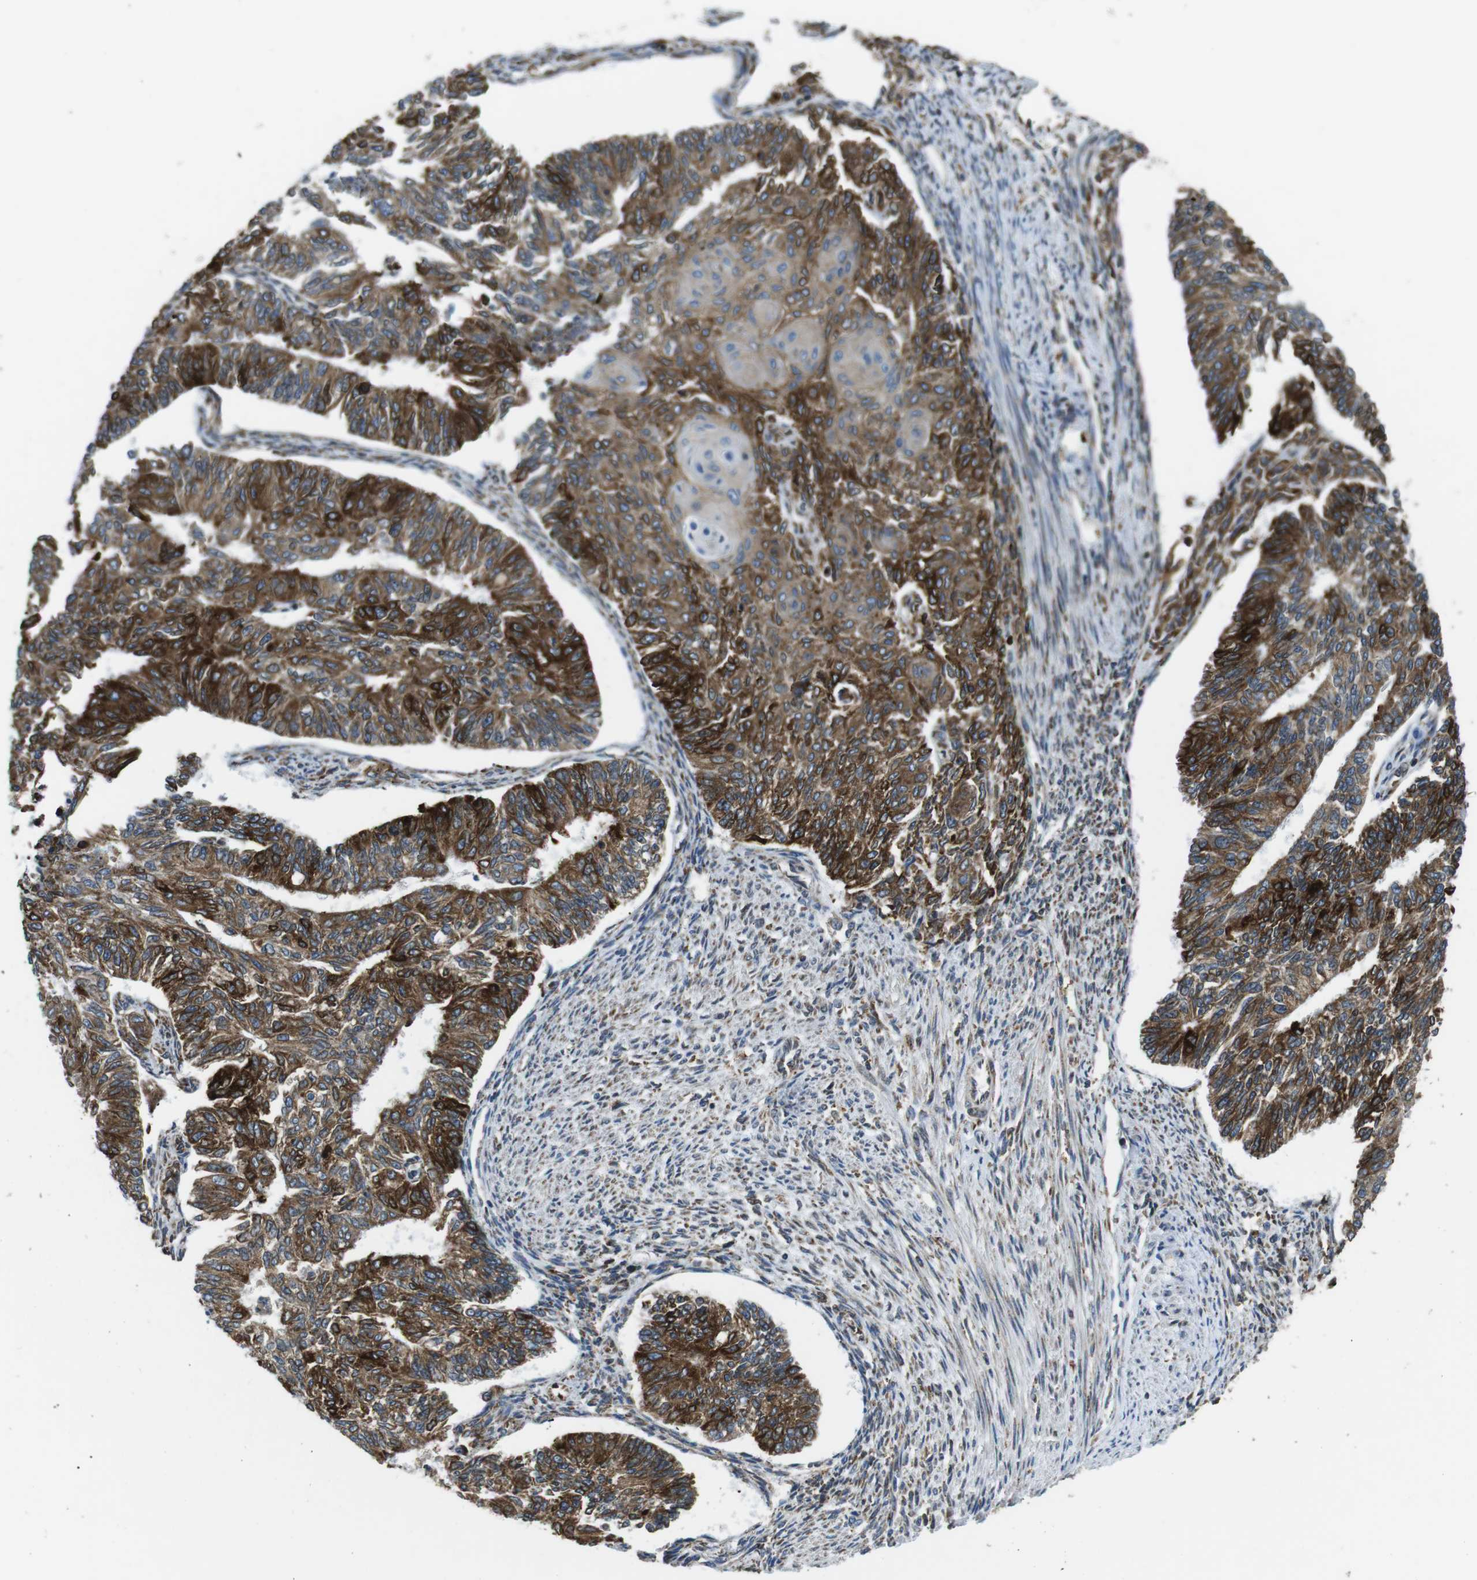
{"staining": {"intensity": "strong", "quantity": ">75%", "location": "cytoplasmic/membranous"}, "tissue": "endometrial cancer", "cell_type": "Tumor cells", "image_type": "cancer", "snomed": [{"axis": "morphology", "description": "Adenocarcinoma, NOS"}, {"axis": "topography", "description": "Endometrium"}], "caption": "The micrograph displays staining of endometrial cancer (adenocarcinoma), revealing strong cytoplasmic/membranous protein staining (brown color) within tumor cells.", "gene": "UGGT1", "patient": {"sex": "female", "age": 32}}